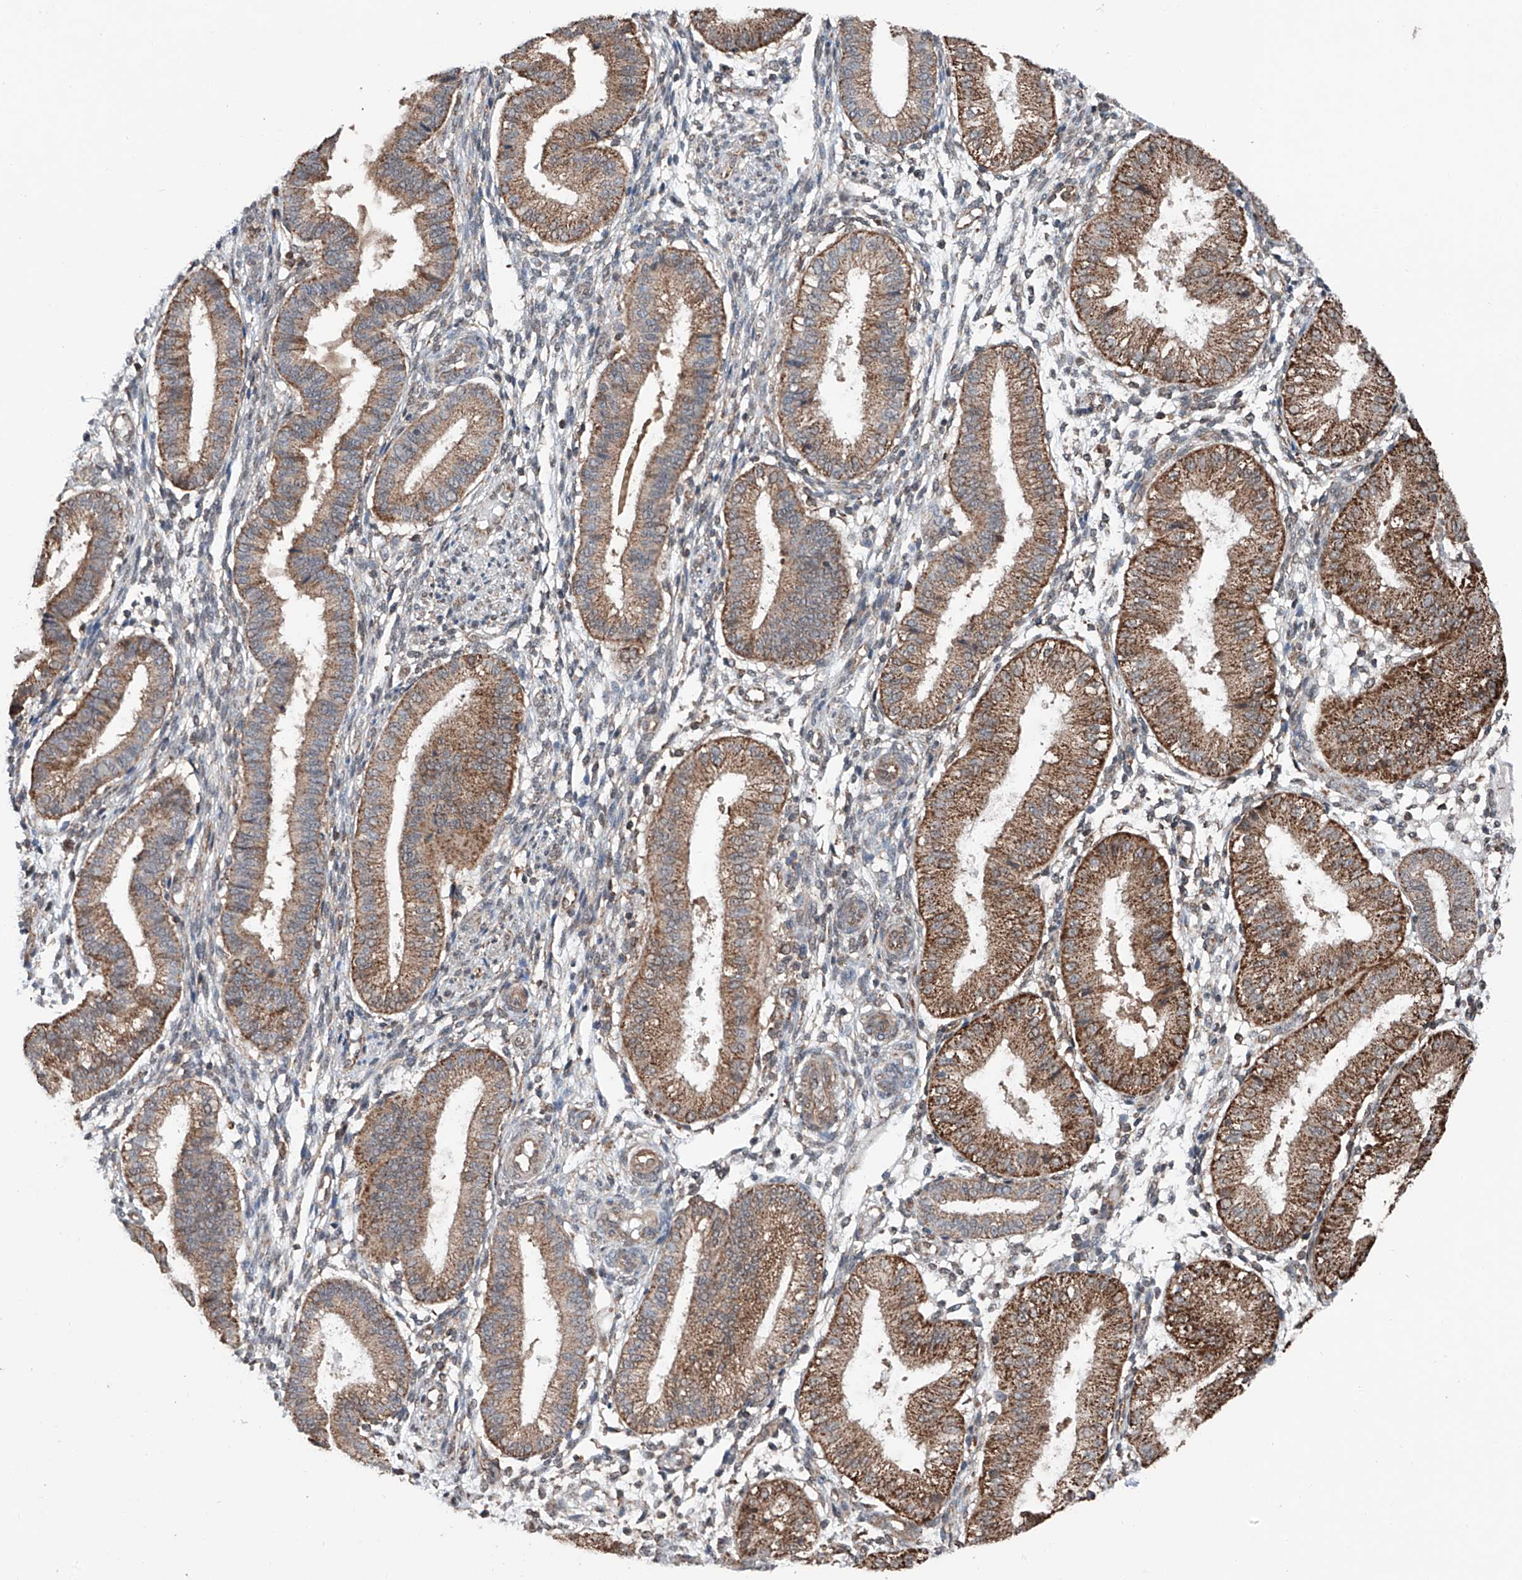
{"staining": {"intensity": "moderate", "quantity": "25%-75%", "location": "cytoplasmic/membranous"}, "tissue": "endometrium", "cell_type": "Cells in endometrial stroma", "image_type": "normal", "snomed": [{"axis": "morphology", "description": "Normal tissue, NOS"}, {"axis": "topography", "description": "Endometrium"}], "caption": "Immunohistochemical staining of normal endometrium reveals moderate cytoplasmic/membranous protein staining in approximately 25%-75% of cells in endometrial stroma.", "gene": "ZNF445", "patient": {"sex": "female", "age": 39}}